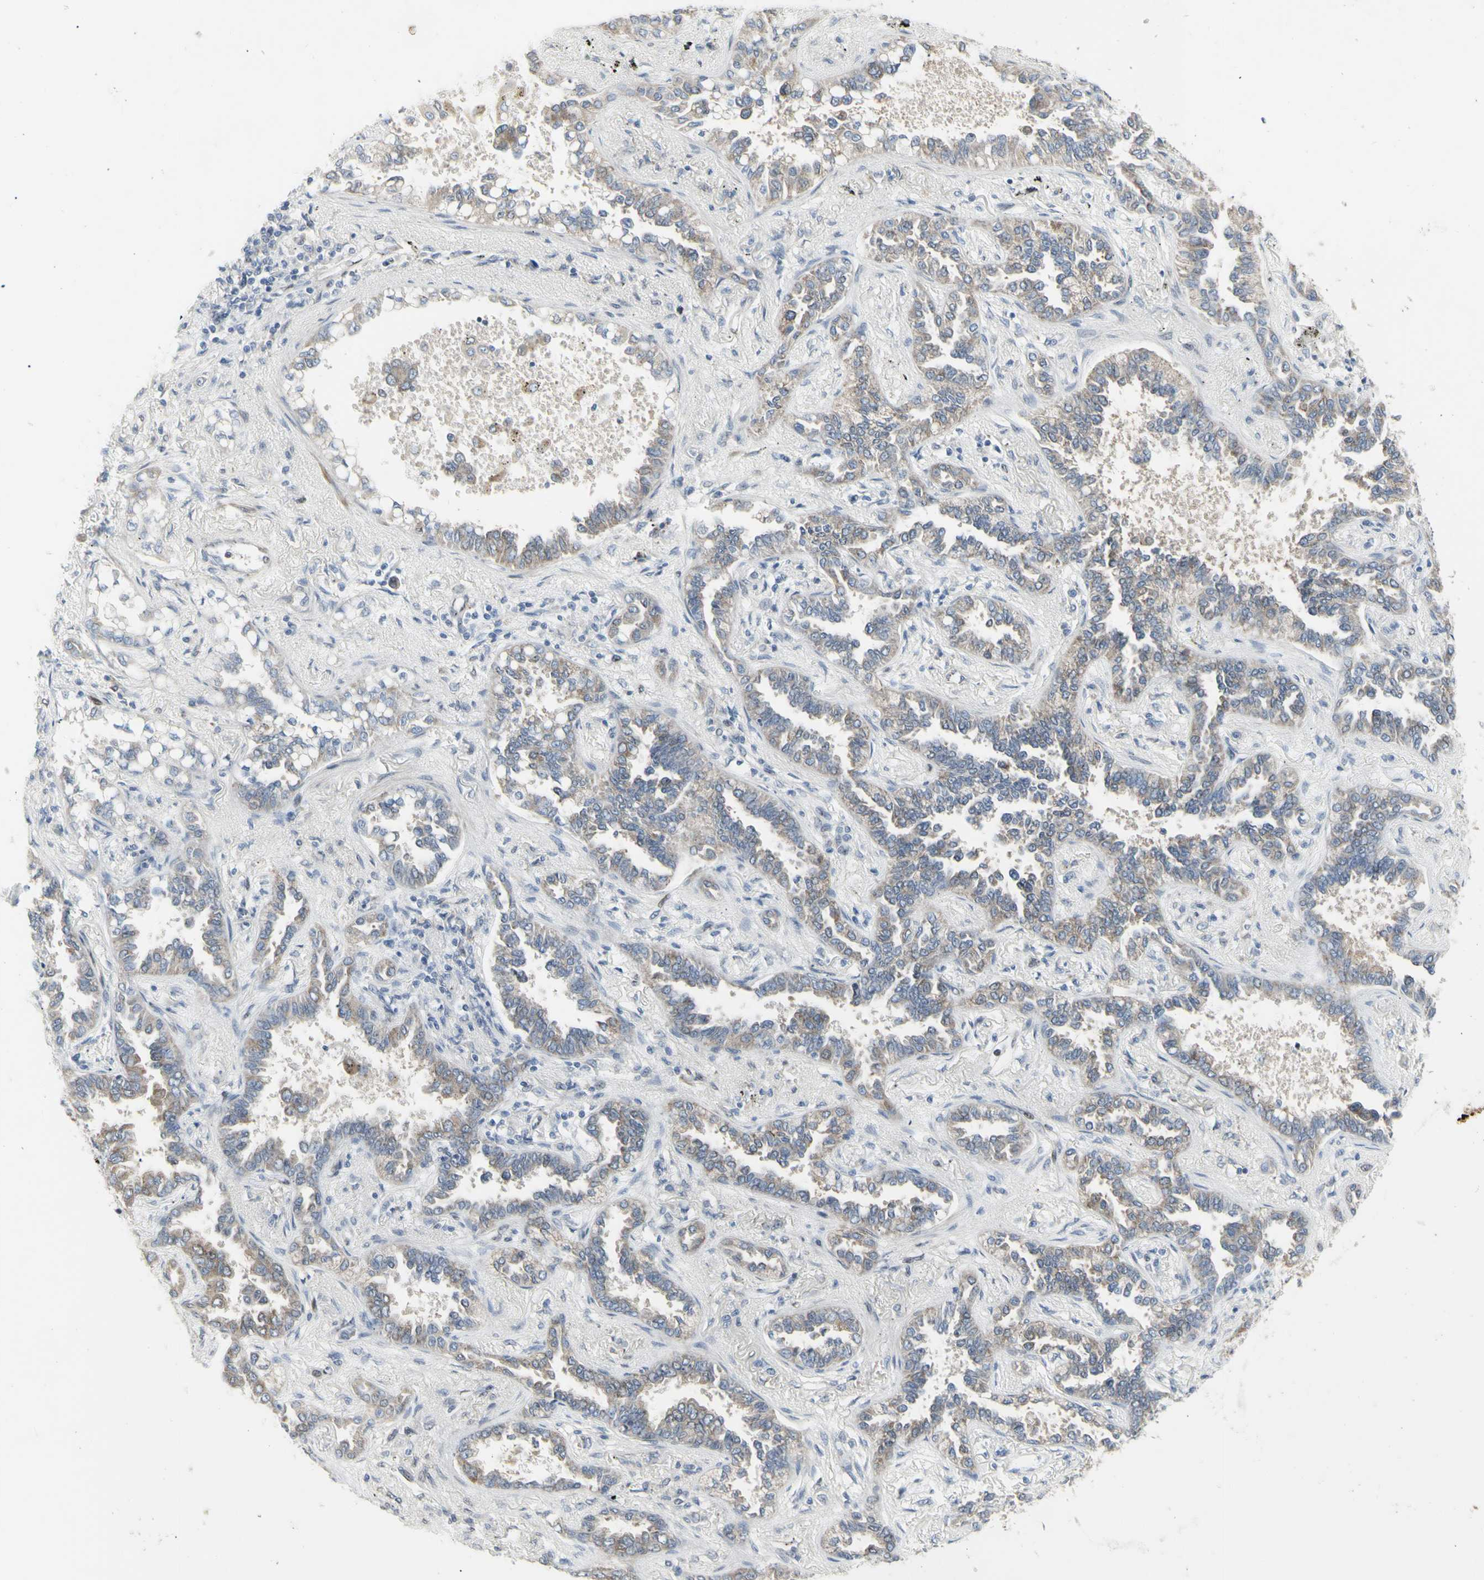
{"staining": {"intensity": "negative", "quantity": "none", "location": "none"}, "tissue": "lung cancer", "cell_type": "Tumor cells", "image_type": "cancer", "snomed": [{"axis": "morphology", "description": "Normal tissue, NOS"}, {"axis": "morphology", "description": "Adenocarcinoma, NOS"}, {"axis": "topography", "description": "Lung"}], "caption": "Immunohistochemistry (IHC) histopathology image of neoplastic tissue: human adenocarcinoma (lung) stained with DAB (3,3'-diaminobenzidine) exhibits no significant protein staining in tumor cells.", "gene": "DHRS7B", "patient": {"sex": "male", "age": 59}}